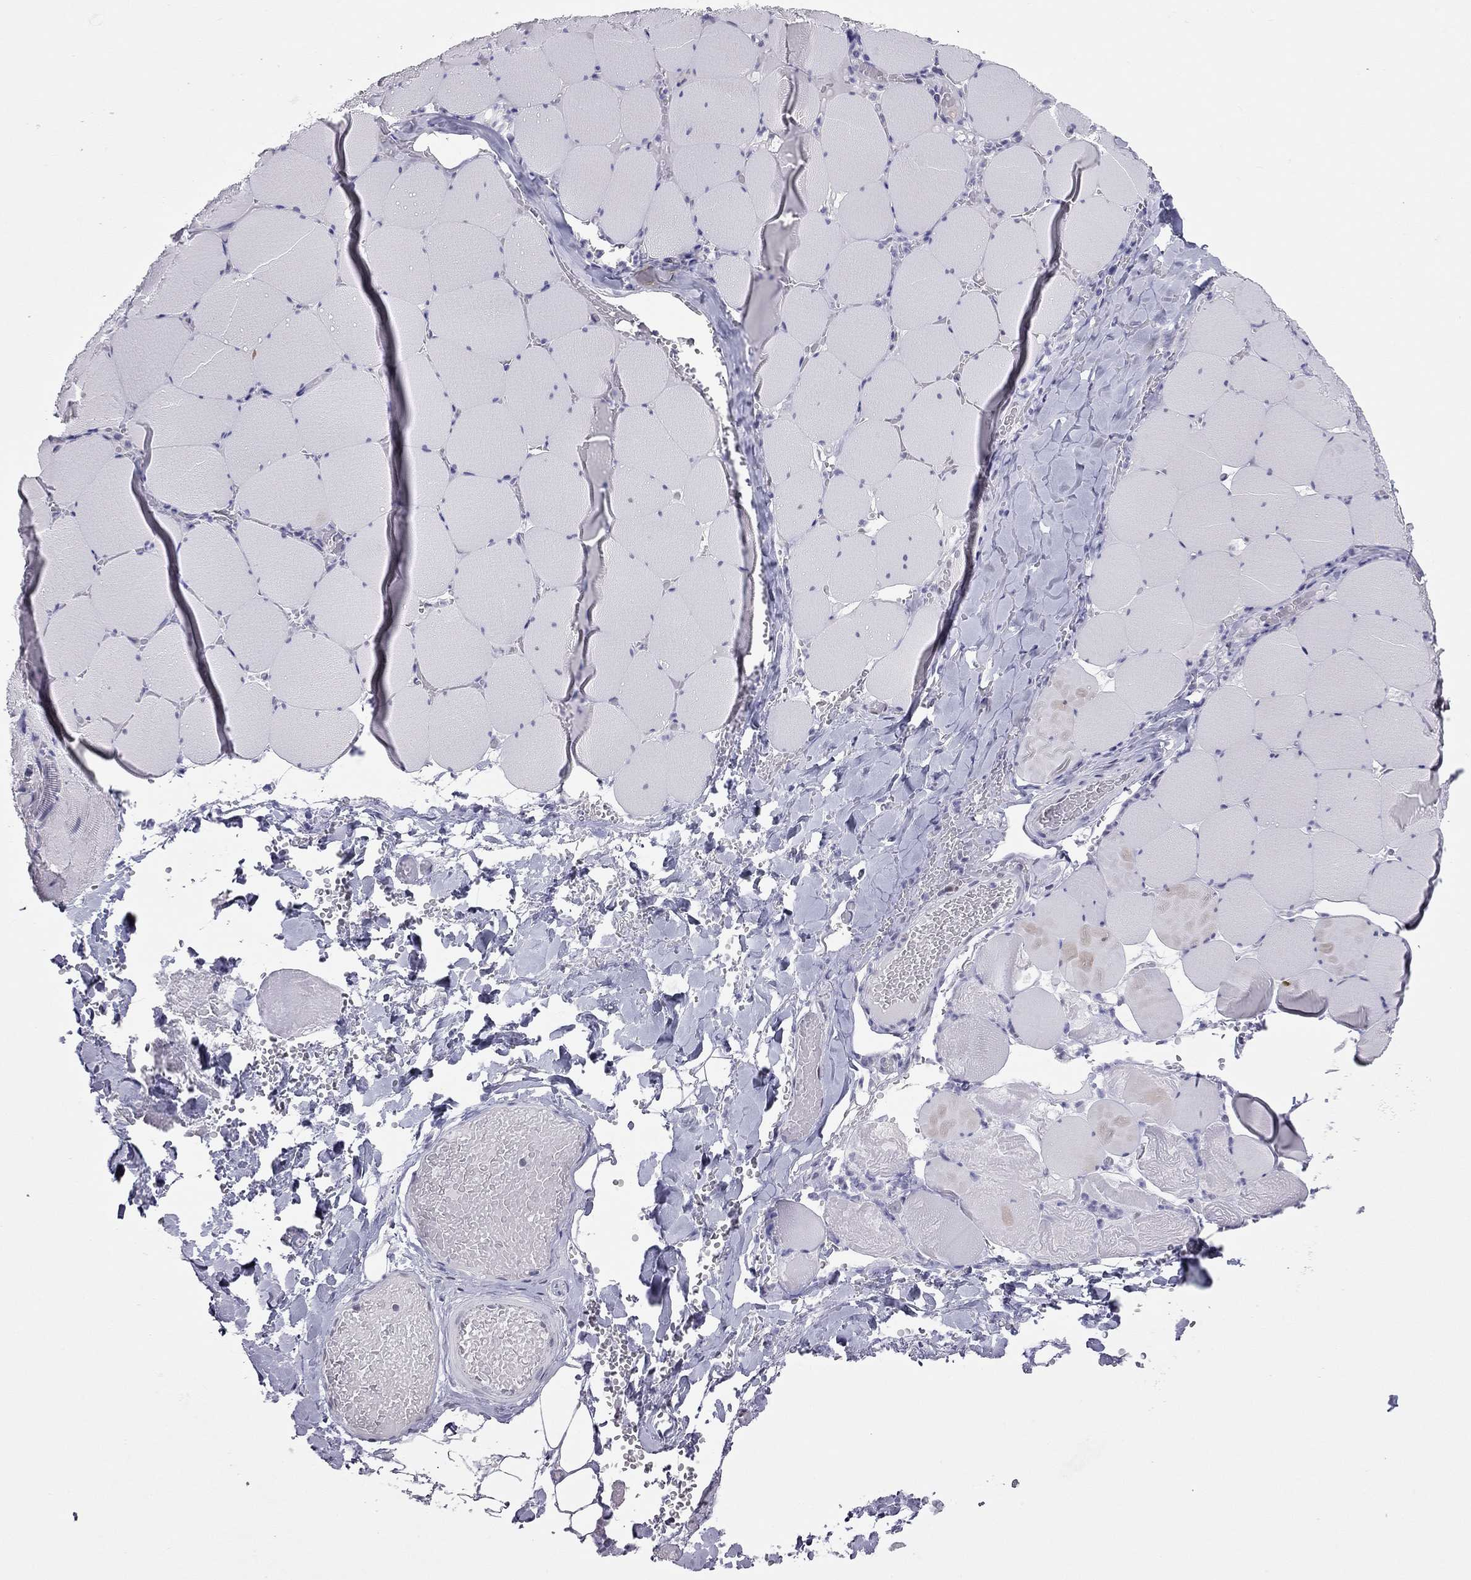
{"staining": {"intensity": "negative", "quantity": "none", "location": "none"}, "tissue": "skeletal muscle", "cell_type": "Myocytes", "image_type": "normal", "snomed": [{"axis": "morphology", "description": "Normal tissue, NOS"}, {"axis": "morphology", "description": "Malignant melanoma, Metastatic site"}, {"axis": "topography", "description": "Skeletal muscle"}], "caption": "Human skeletal muscle stained for a protein using IHC reveals no staining in myocytes.", "gene": "DOT1L", "patient": {"sex": "male", "age": 50}}